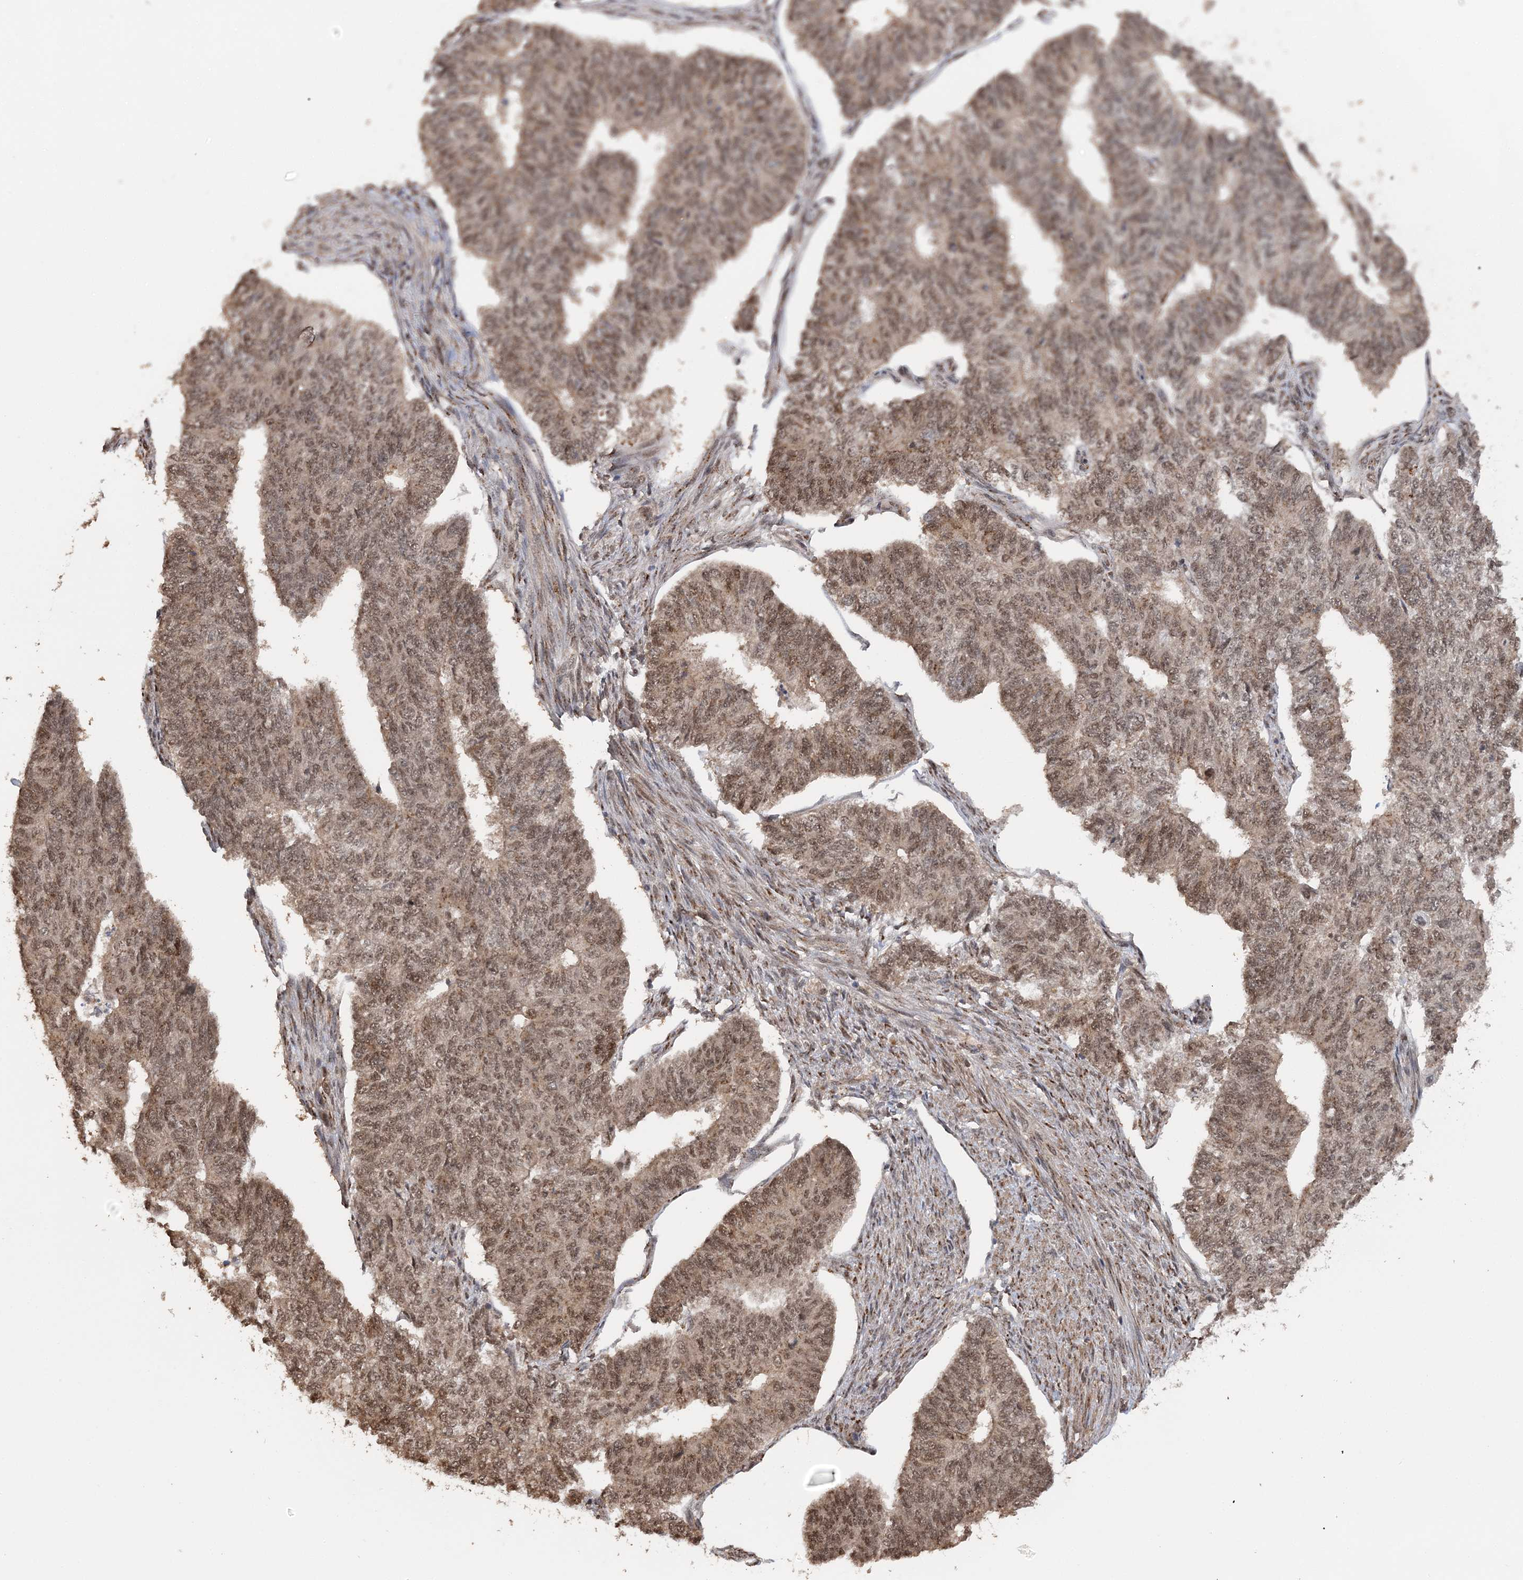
{"staining": {"intensity": "moderate", "quantity": ">75%", "location": "nuclear"}, "tissue": "endometrial cancer", "cell_type": "Tumor cells", "image_type": "cancer", "snomed": [{"axis": "morphology", "description": "Adenocarcinoma, NOS"}, {"axis": "topography", "description": "Endometrium"}], "caption": "The histopathology image exhibits immunohistochemical staining of endometrial cancer (adenocarcinoma). There is moderate nuclear staining is identified in approximately >75% of tumor cells.", "gene": "TSHZ2", "patient": {"sex": "female", "age": 32}}